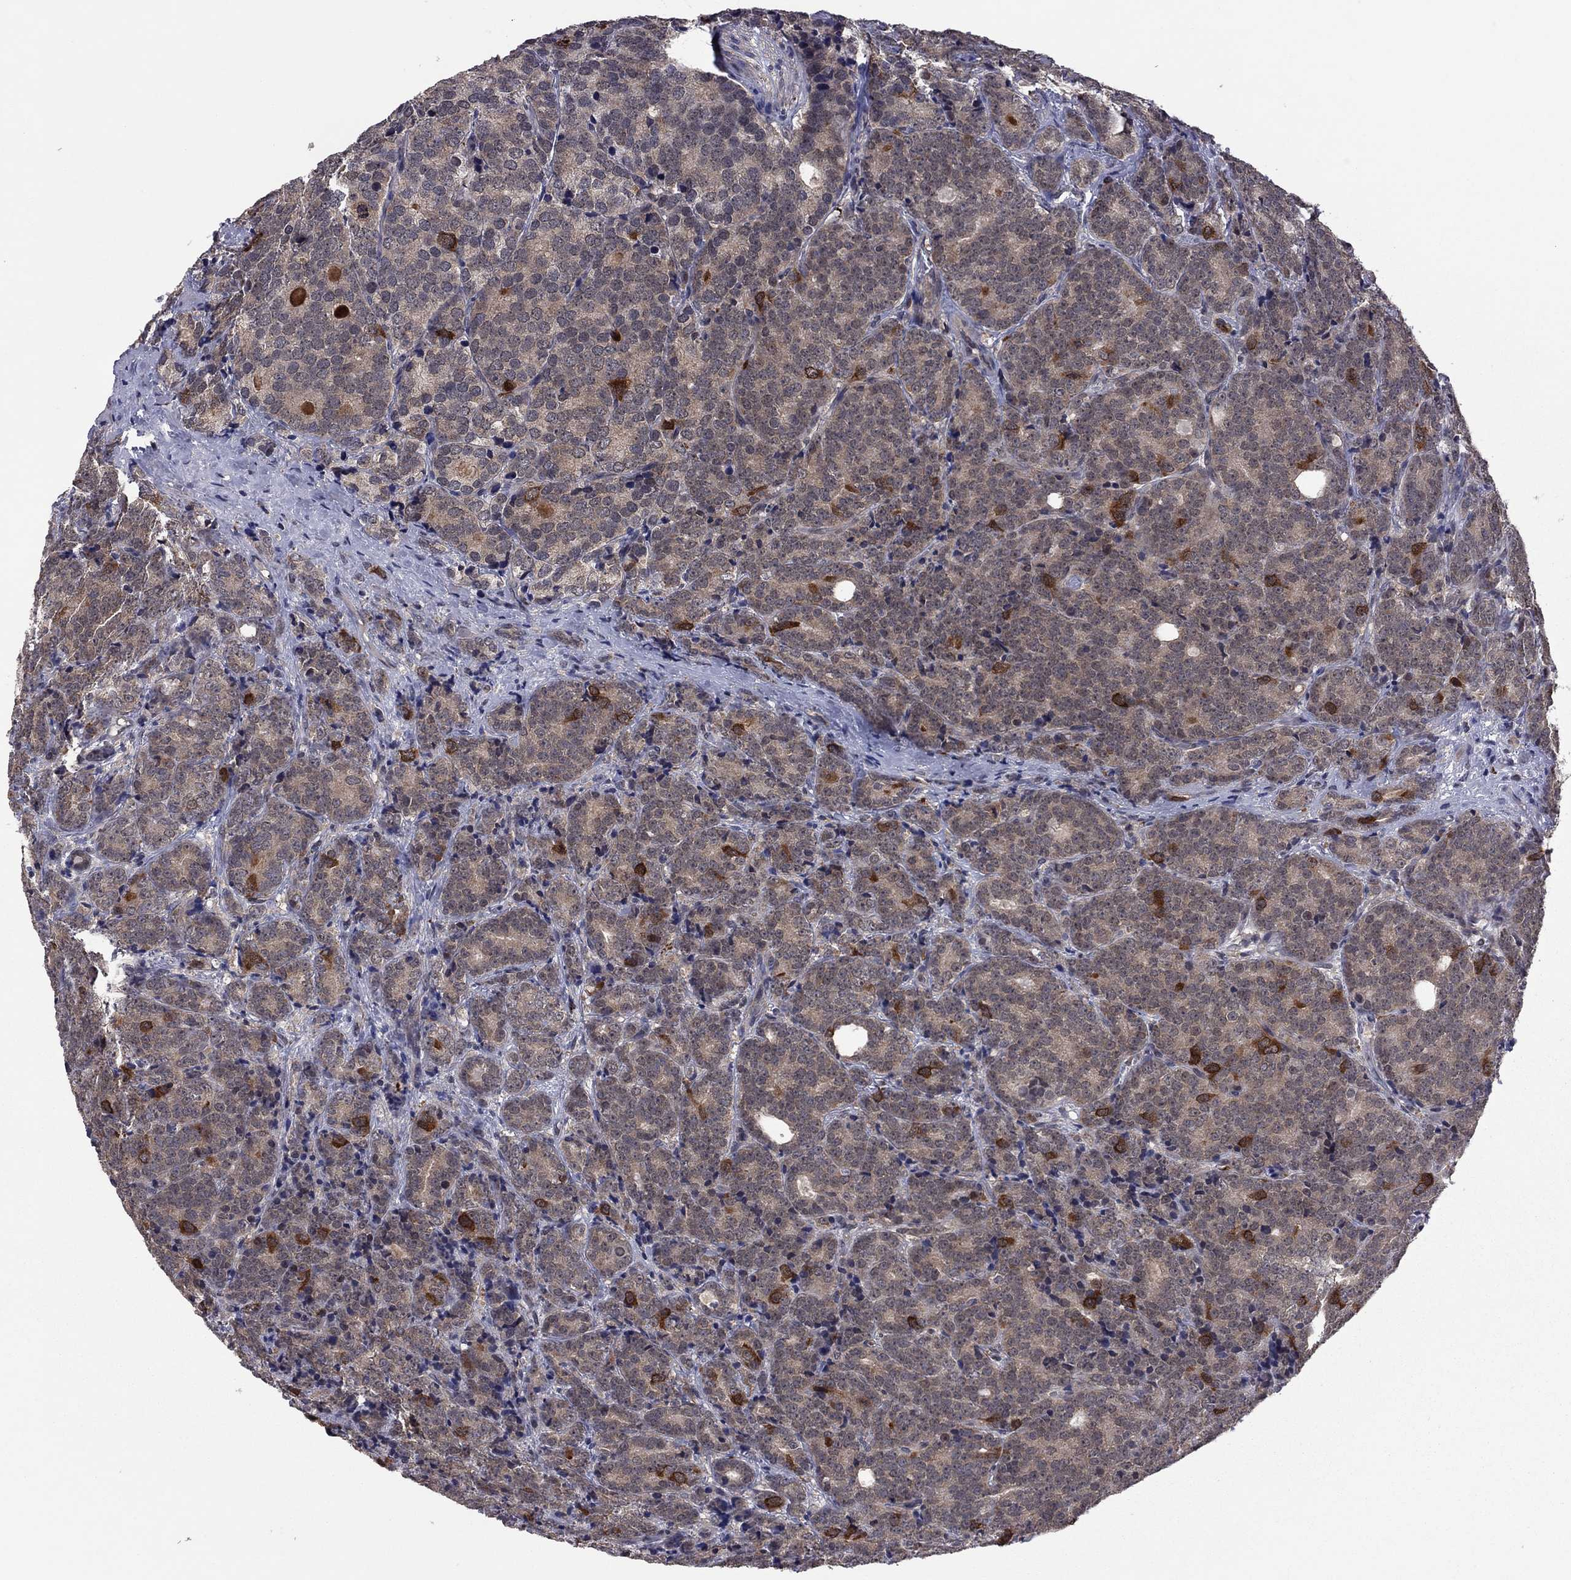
{"staining": {"intensity": "strong", "quantity": "<25%", "location": "cytoplasmic/membranous"}, "tissue": "prostate cancer", "cell_type": "Tumor cells", "image_type": "cancer", "snomed": [{"axis": "morphology", "description": "Adenocarcinoma, NOS"}, {"axis": "topography", "description": "Prostate"}], "caption": "Brown immunohistochemical staining in prostate cancer (adenocarcinoma) displays strong cytoplasmic/membranous staining in approximately <25% of tumor cells.", "gene": "GPAA1", "patient": {"sex": "male", "age": 71}}